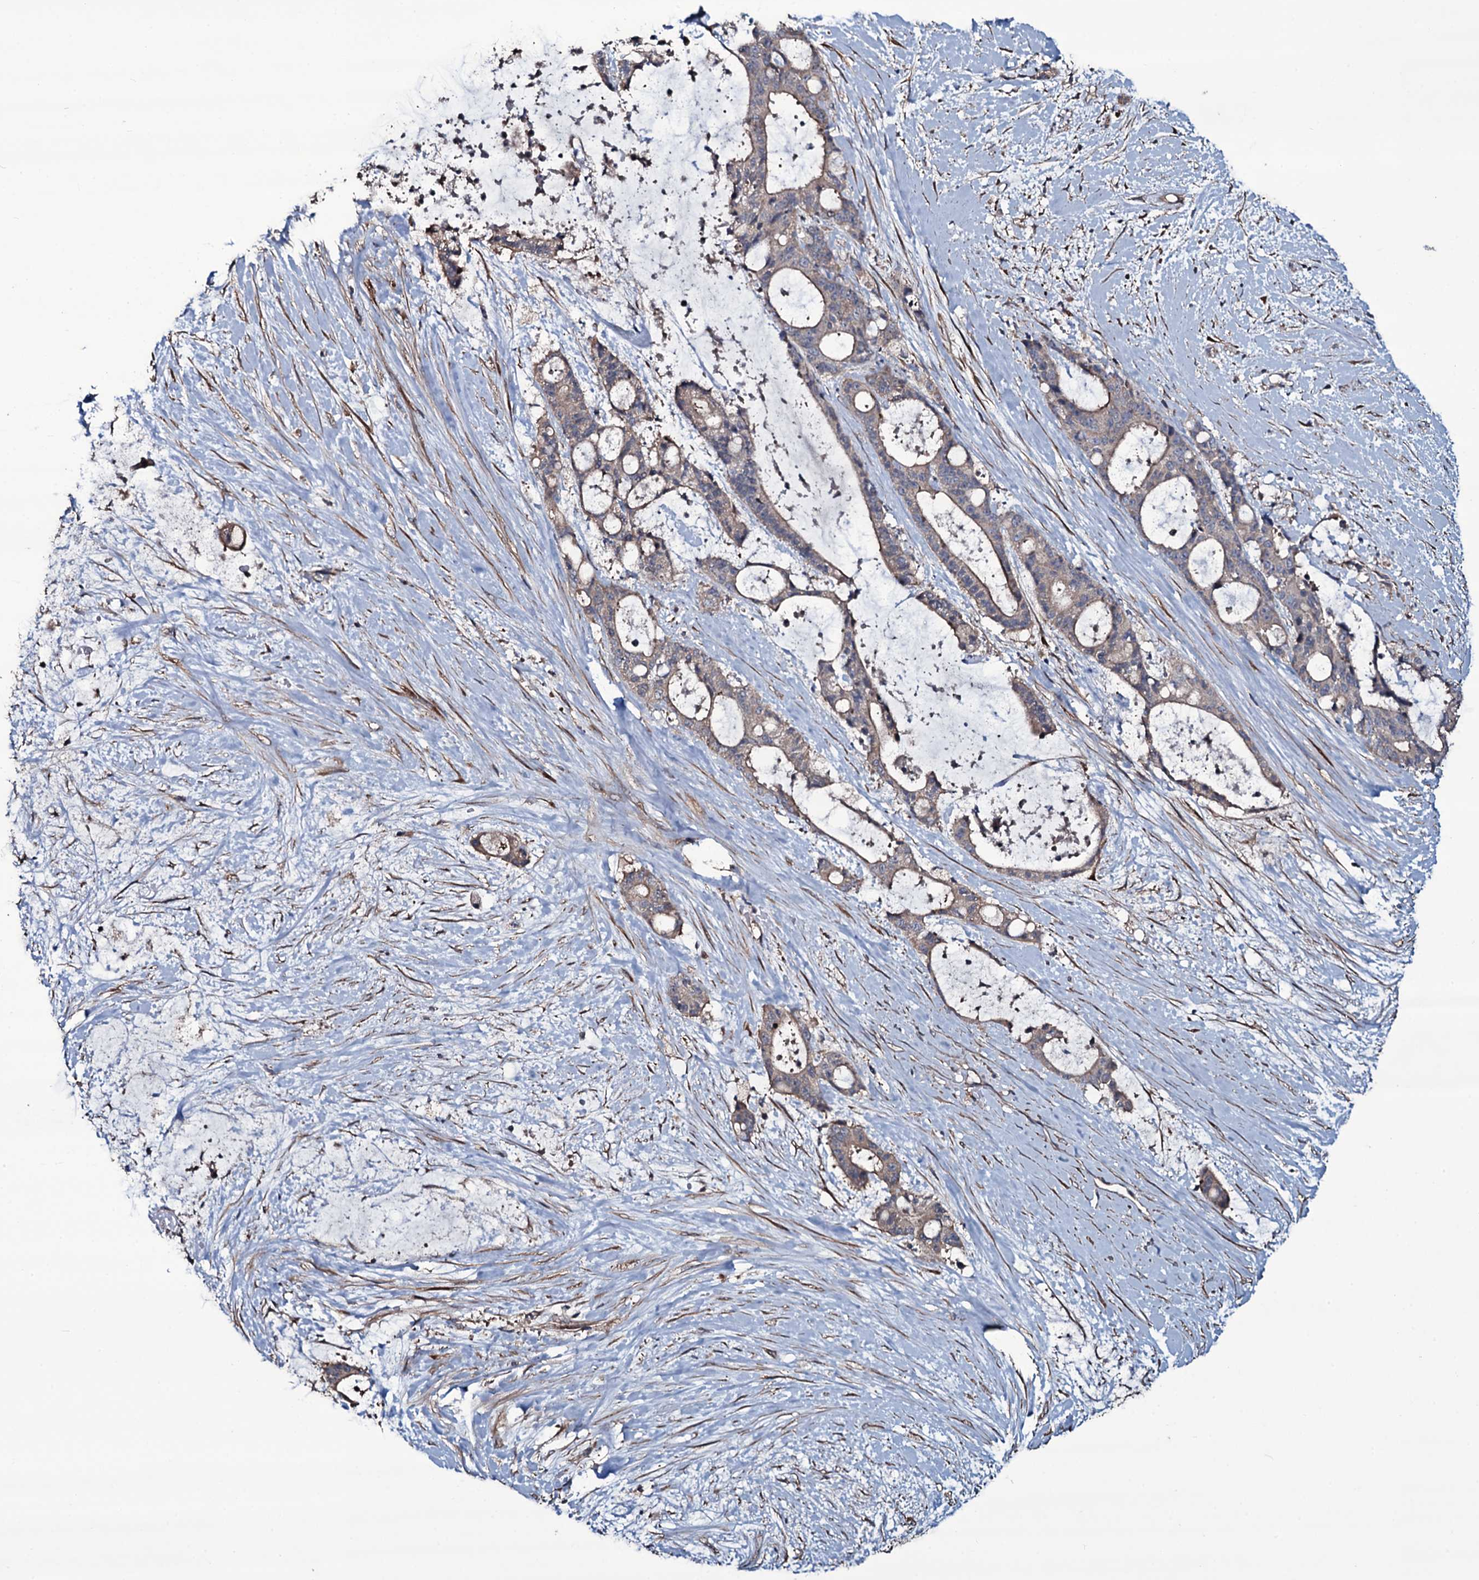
{"staining": {"intensity": "weak", "quantity": "25%-75%", "location": "cytoplasmic/membranous"}, "tissue": "liver cancer", "cell_type": "Tumor cells", "image_type": "cancer", "snomed": [{"axis": "morphology", "description": "Normal tissue, NOS"}, {"axis": "morphology", "description": "Cholangiocarcinoma"}, {"axis": "topography", "description": "Liver"}, {"axis": "topography", "description": "Peripheral nerve tissue"}], "caption": "Human liver cancer stained with a brown dye exhibits weak cytoplasmic/membranous positive staining in approximately 25%-75% of tumor cells.", "gene": "WIPF3", "patient": {"sex": "female", "age": 73}}